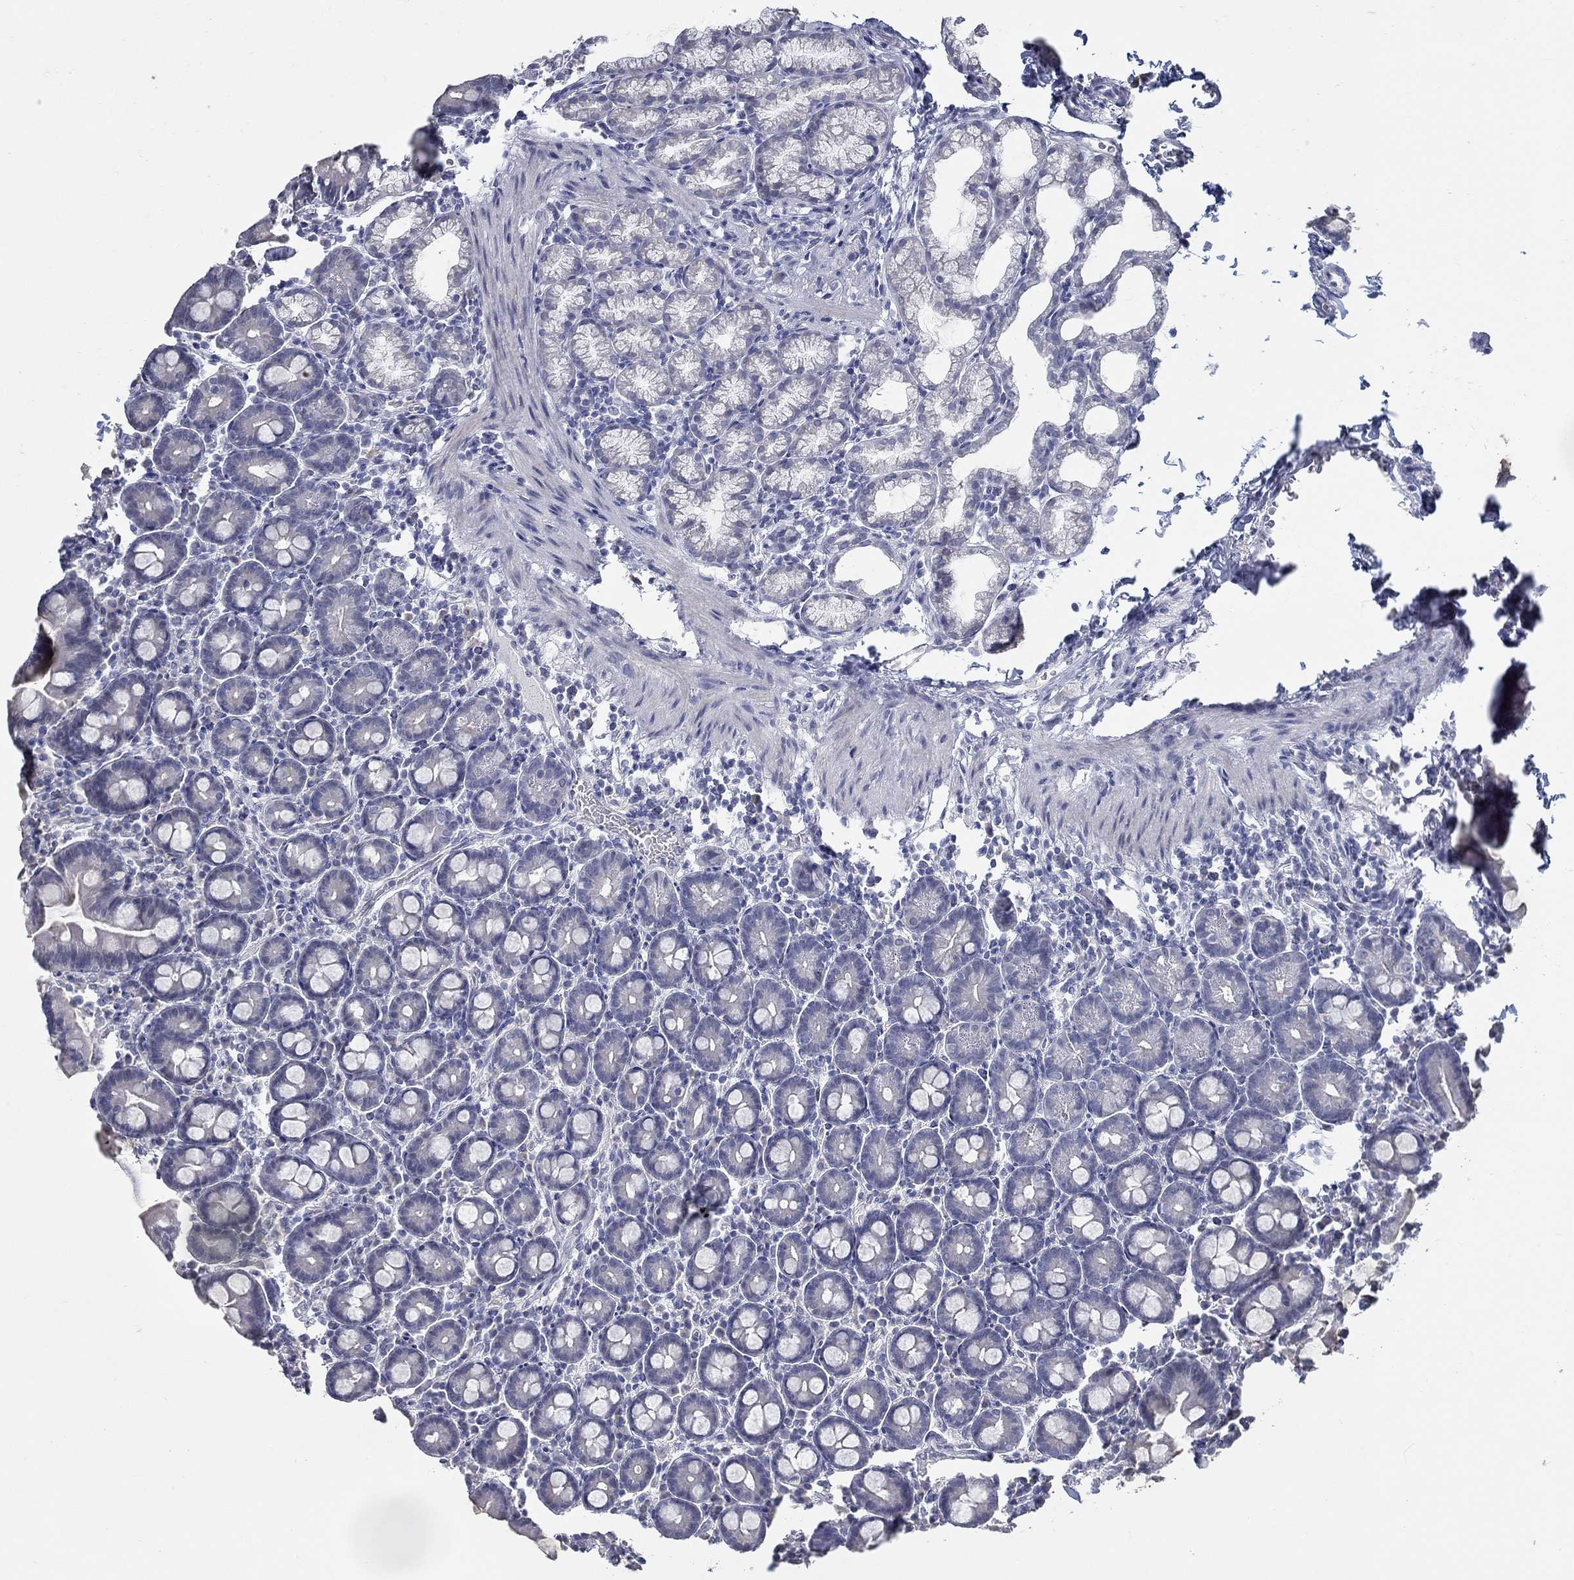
{"staining": {"intensity": "negative", "quantity": "none", "location": "none"}, "tissue": "duodenum", "cell_type": "Glandular cells", "image_type": "normal", "snomed": [{"axis": "morphology", "description": "Normal tissue, NOS"}, {"axis": "topography", "description": "Duodenum"}], "caption": "The histopathology image demonstrates no significant positivity in glandular cells of duodenum.", "gene": "NUP155", "patient": {"sex": "male", "age": 59}}